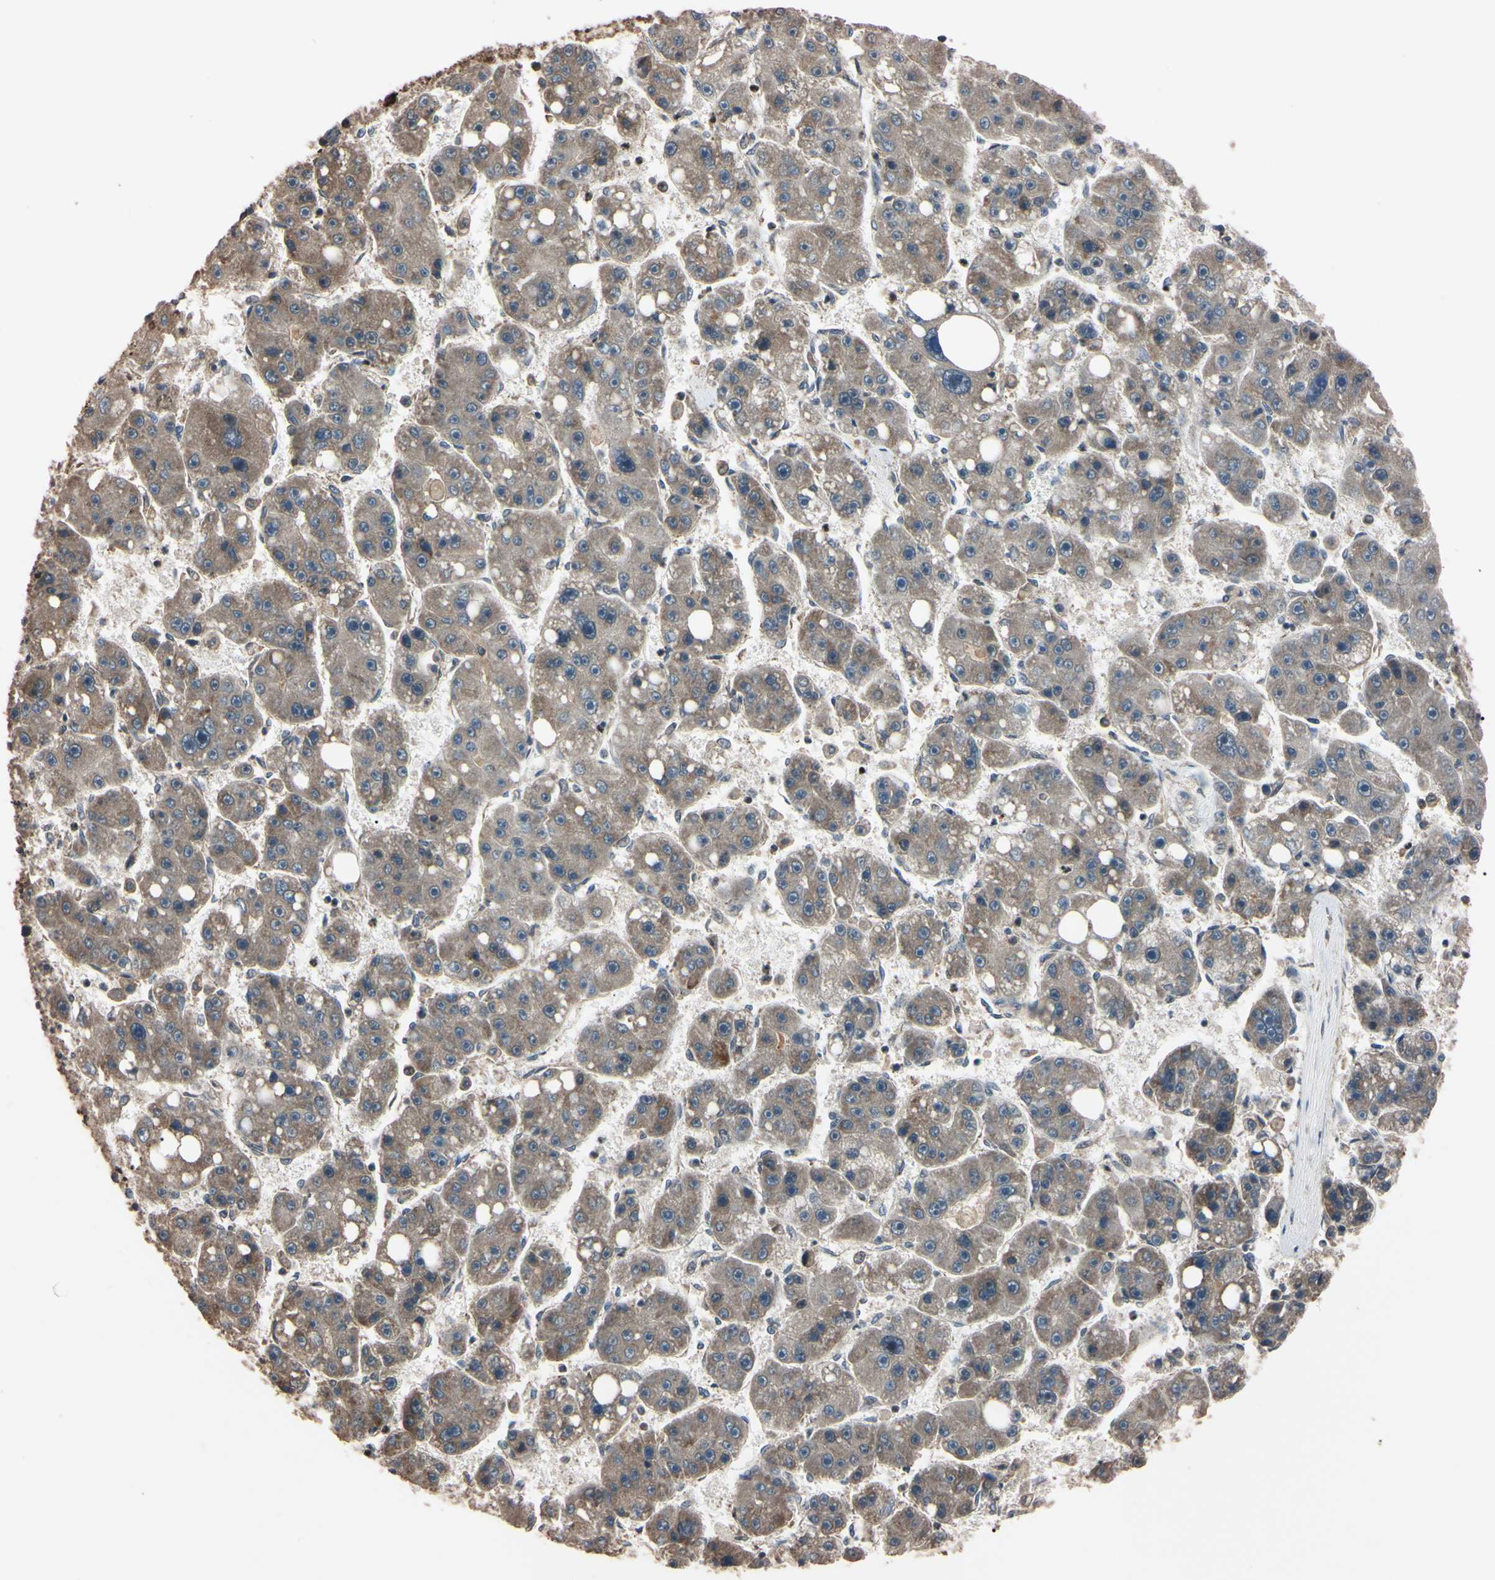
{"staining": {"intensity": "weak", "quantity": ">75%", "location": "cytoplasmic/membranous"}, "tissue": "liver cancer", "cell_type": "Tumor cells", "image_type": "cancer", "snomed": [{"axis": "morphology", "description": "Carcinoma, Hepatocellular, NOS"}, {"axis": "topography", "description": "Liver"}], "caption": "Liver cancer (hepatocellular carcinoma) stained with a brown dye reveals weak cytoplasmic/membranous positive expression in approximately >75% of tumor cells.", "gene": "TNFRSF1A", "patient": {"sex": "female", "age": 61}}